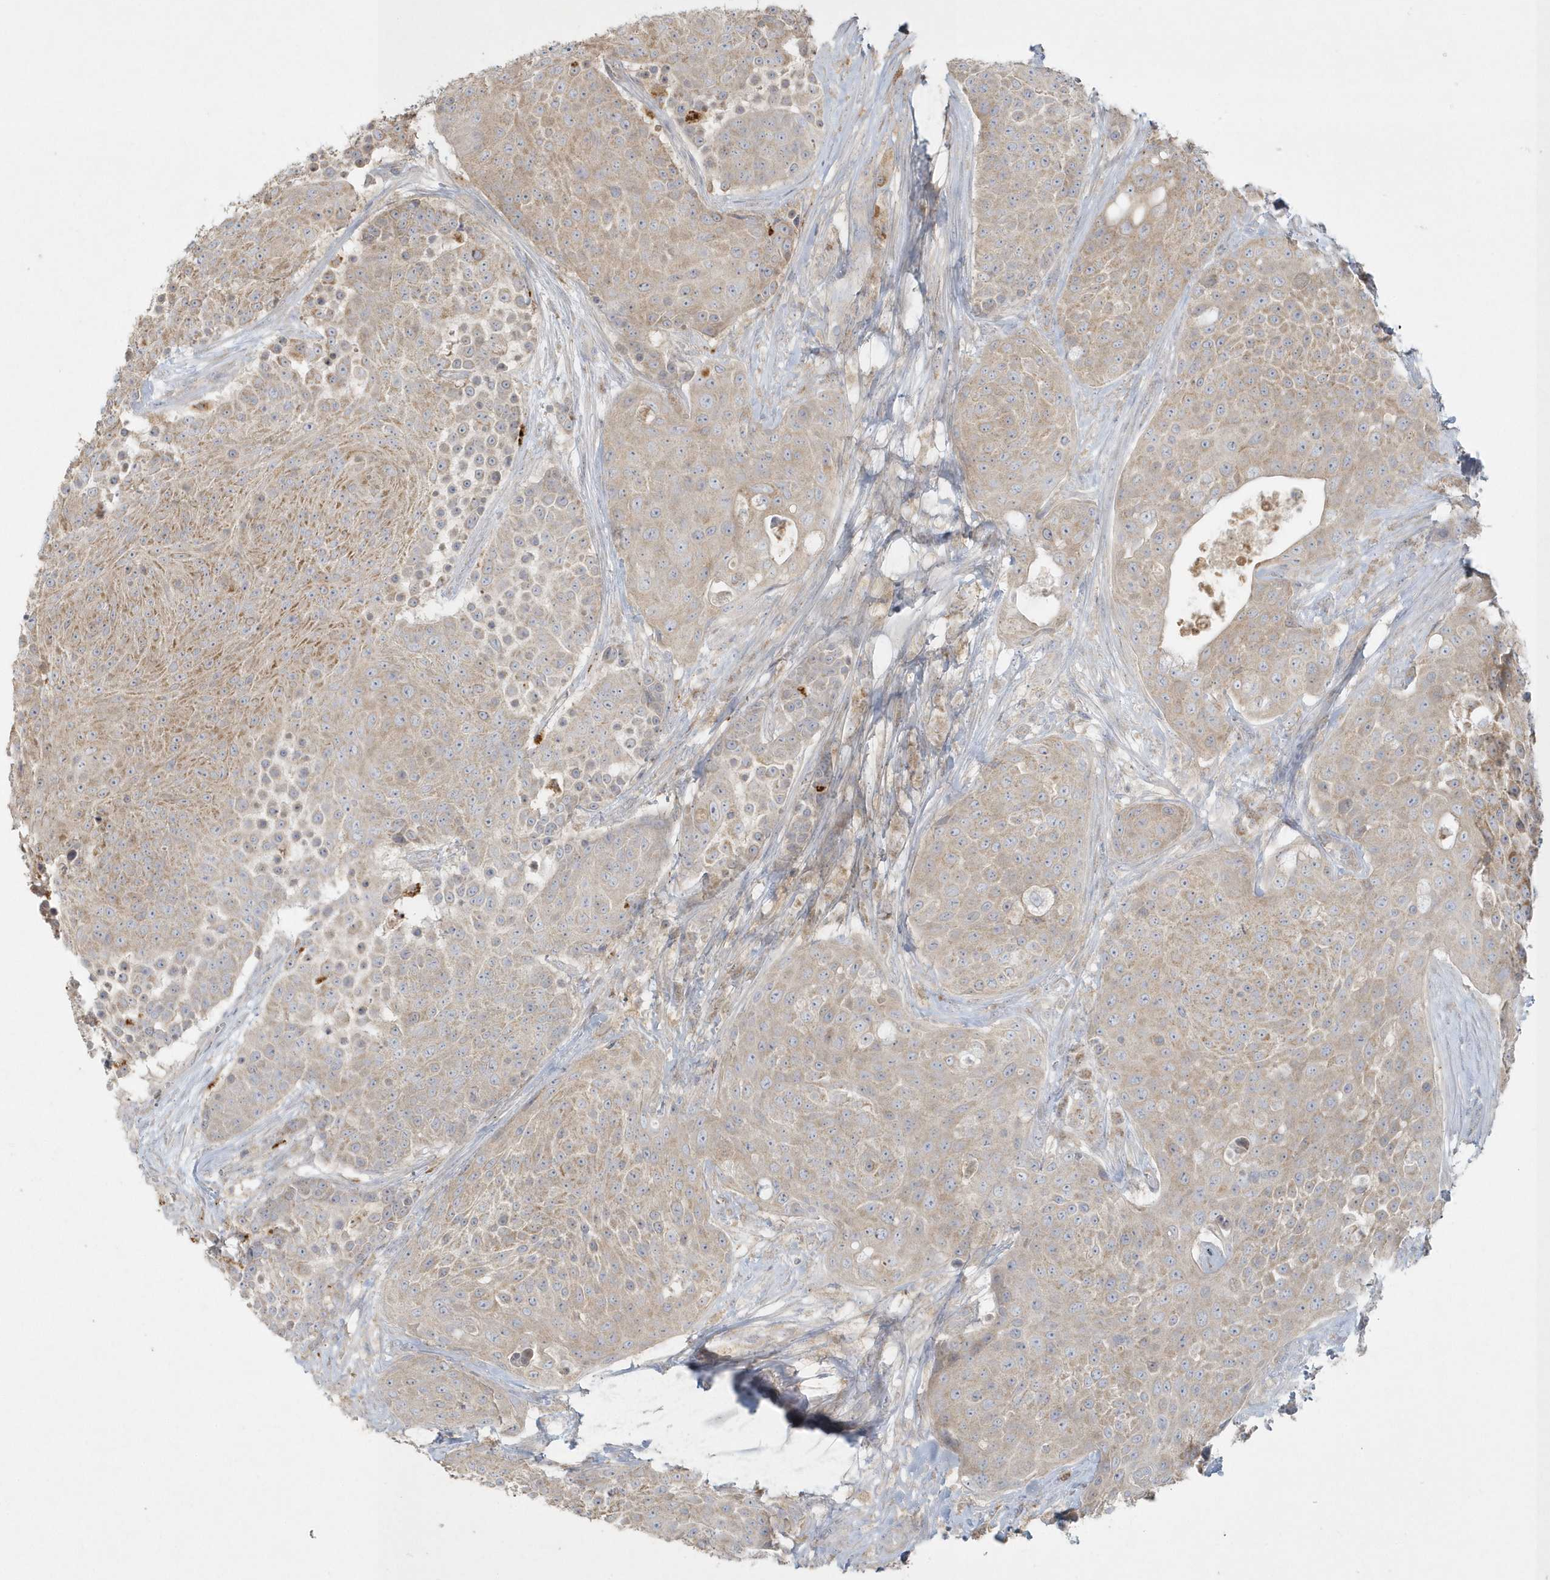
{"staining": {"intensity": "weak", "quantity": ">75%", "location": "cytoplasmic/membranous"}, "tissue": "urothelial cancer", "cell_type": "Tumor cells", "image_type": "cancer", "snomed": [{"axis": "morphology", "description": "Urothelial carcinoma, High grade"}, {"axis": "topography", "description": "Urinary bladder"}], "caption": "High-grade urothelial carcinoma was stained to show a protein in brown. There is low levels of weak cytoplasmic/membranous positivity in approximately >75% of tumor cells.", "gene": "BLTP3A", "patient": {"sex": "female", "age": 63}}